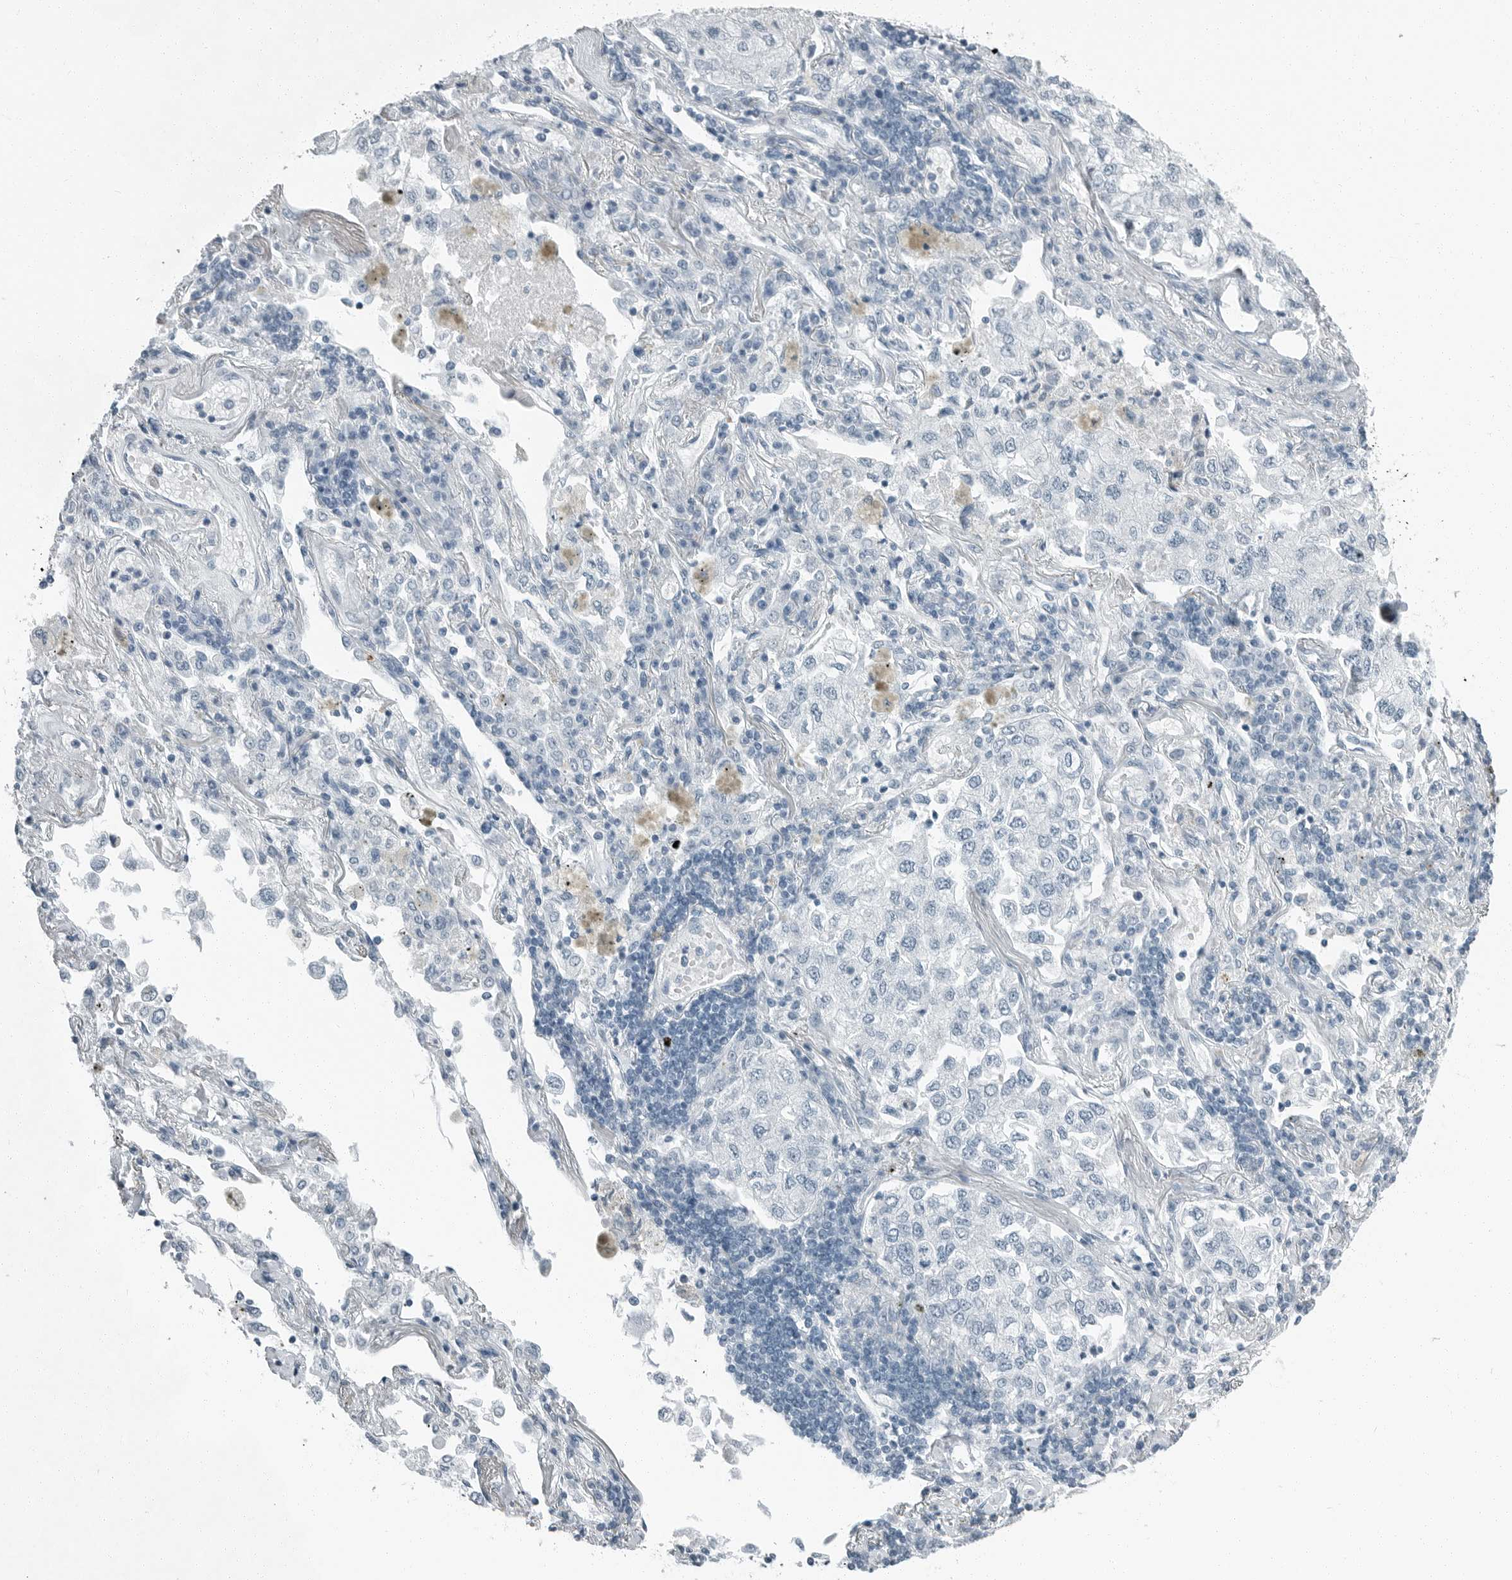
{"staining": {"intensity": "negative", "quantity": "none", "location": "none"}, "tissue": "lung cancer", "cell_type": "Tumor cells", "image_type": "cancer", "snomed": [{"axis": "morphology", "description": "Adenocarcinoma, NOS"}, {"axis": "topography", "description": "Lung"}], "caption": "An immunohistochemistry (IHC) micrograph of lung cancer (adenocarcinoma) is shown. There is no staining in tumor cells of lung cancer (adenocarcinoma).", "gene": "ZPBP2", "patient": {"sex": "male", "age": 63}}